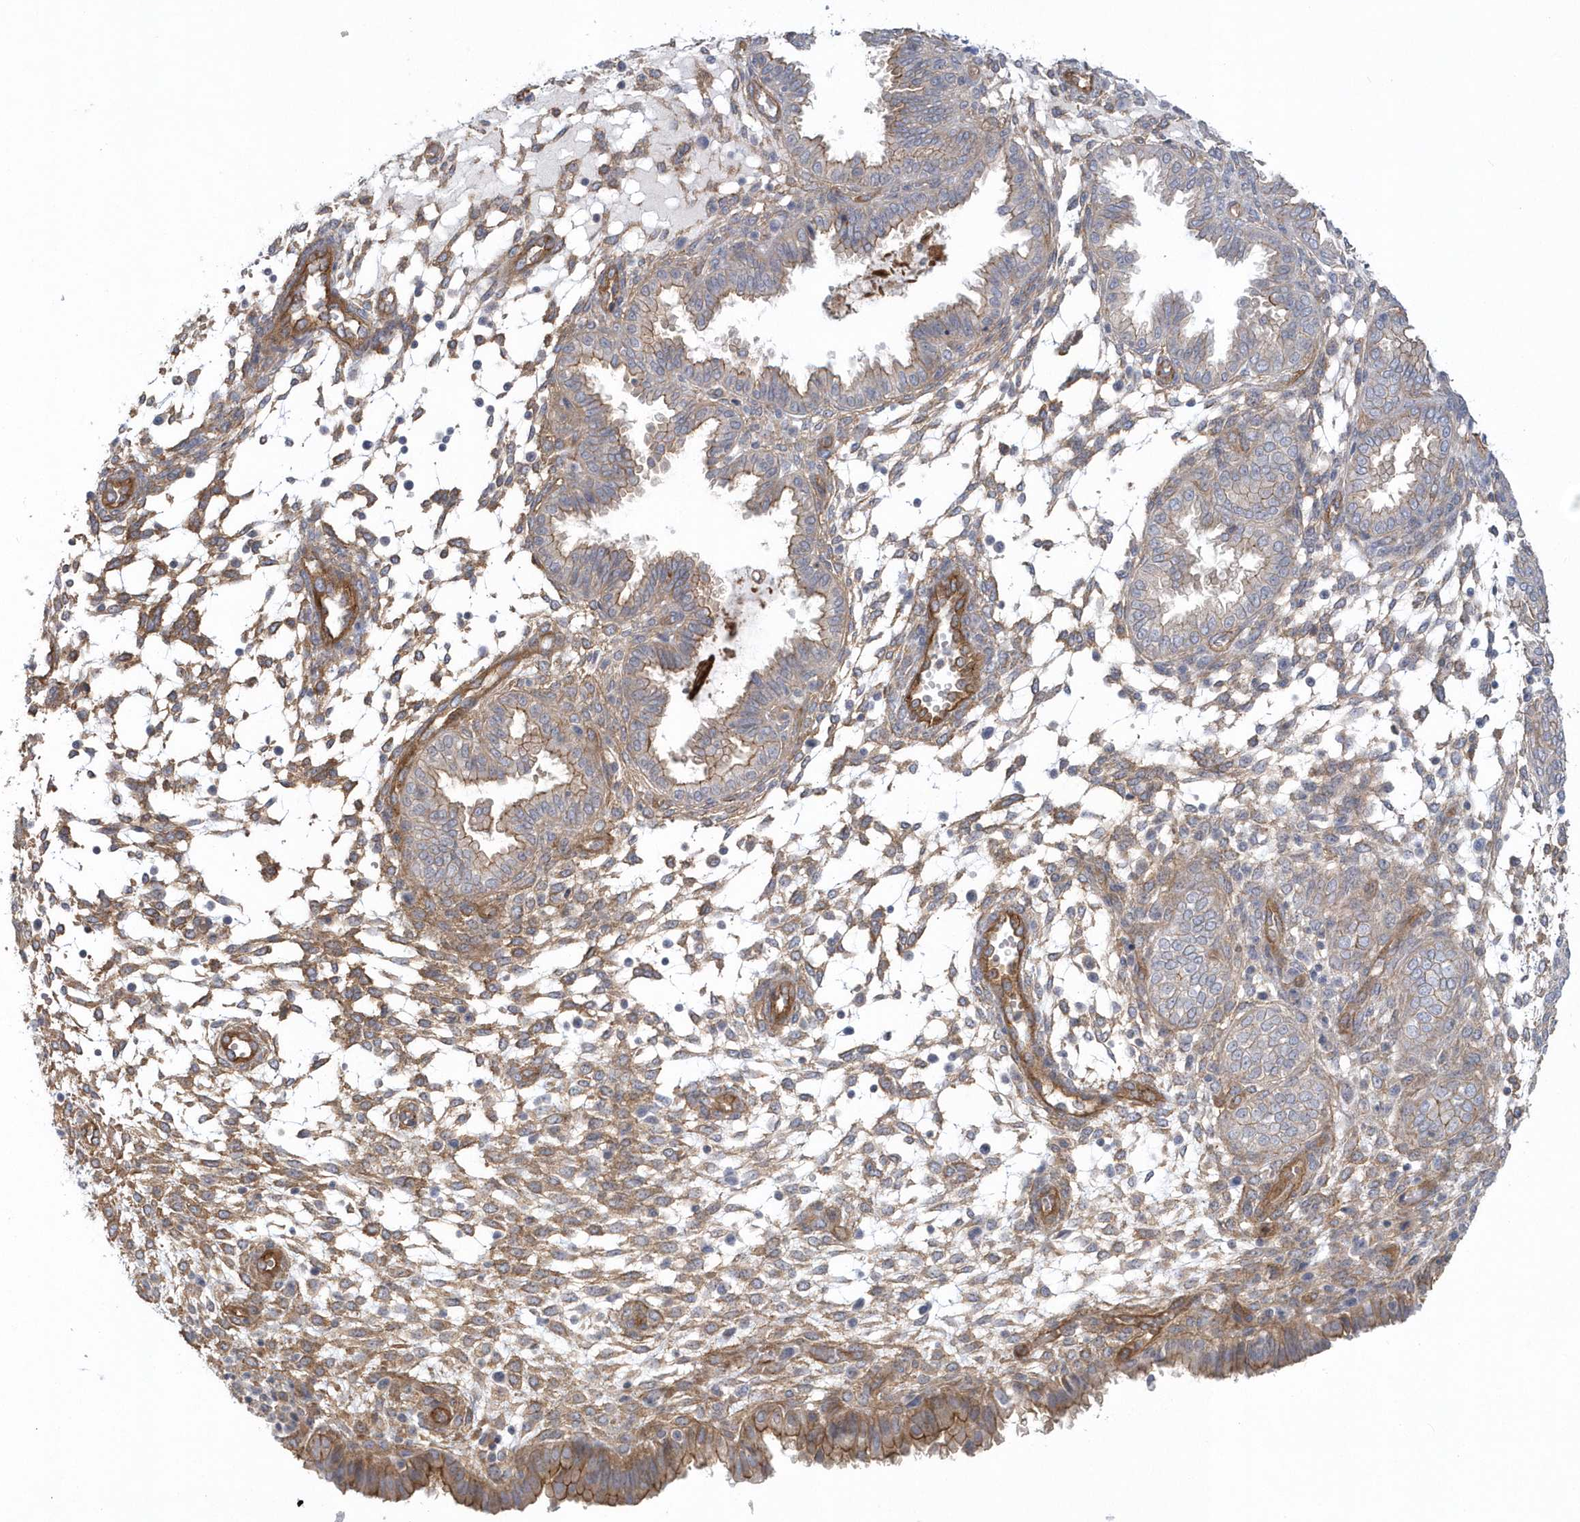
{"staining": {"intensity": "weak", "quantity": "25%-75%", "location": "cytoplasmic/membranous"}, "tissue": "endometrium", "cell_type": "Cells in endometrial stroma", "image_type": "normal", "snomed": [{"axis": "morphology", "description": "Normal tissue, NOS"}, {"axis": "topography", "description": "Endometrium"}], "caption": "Immunohistochemical staining of benign human endometrium shows low levels of weak cytoplasmic/membranous expression in approximately 25%-75% of cells in endometrial stroma.", "gene": "RAI14", "patient": {"sex": "female", "age": 33}}